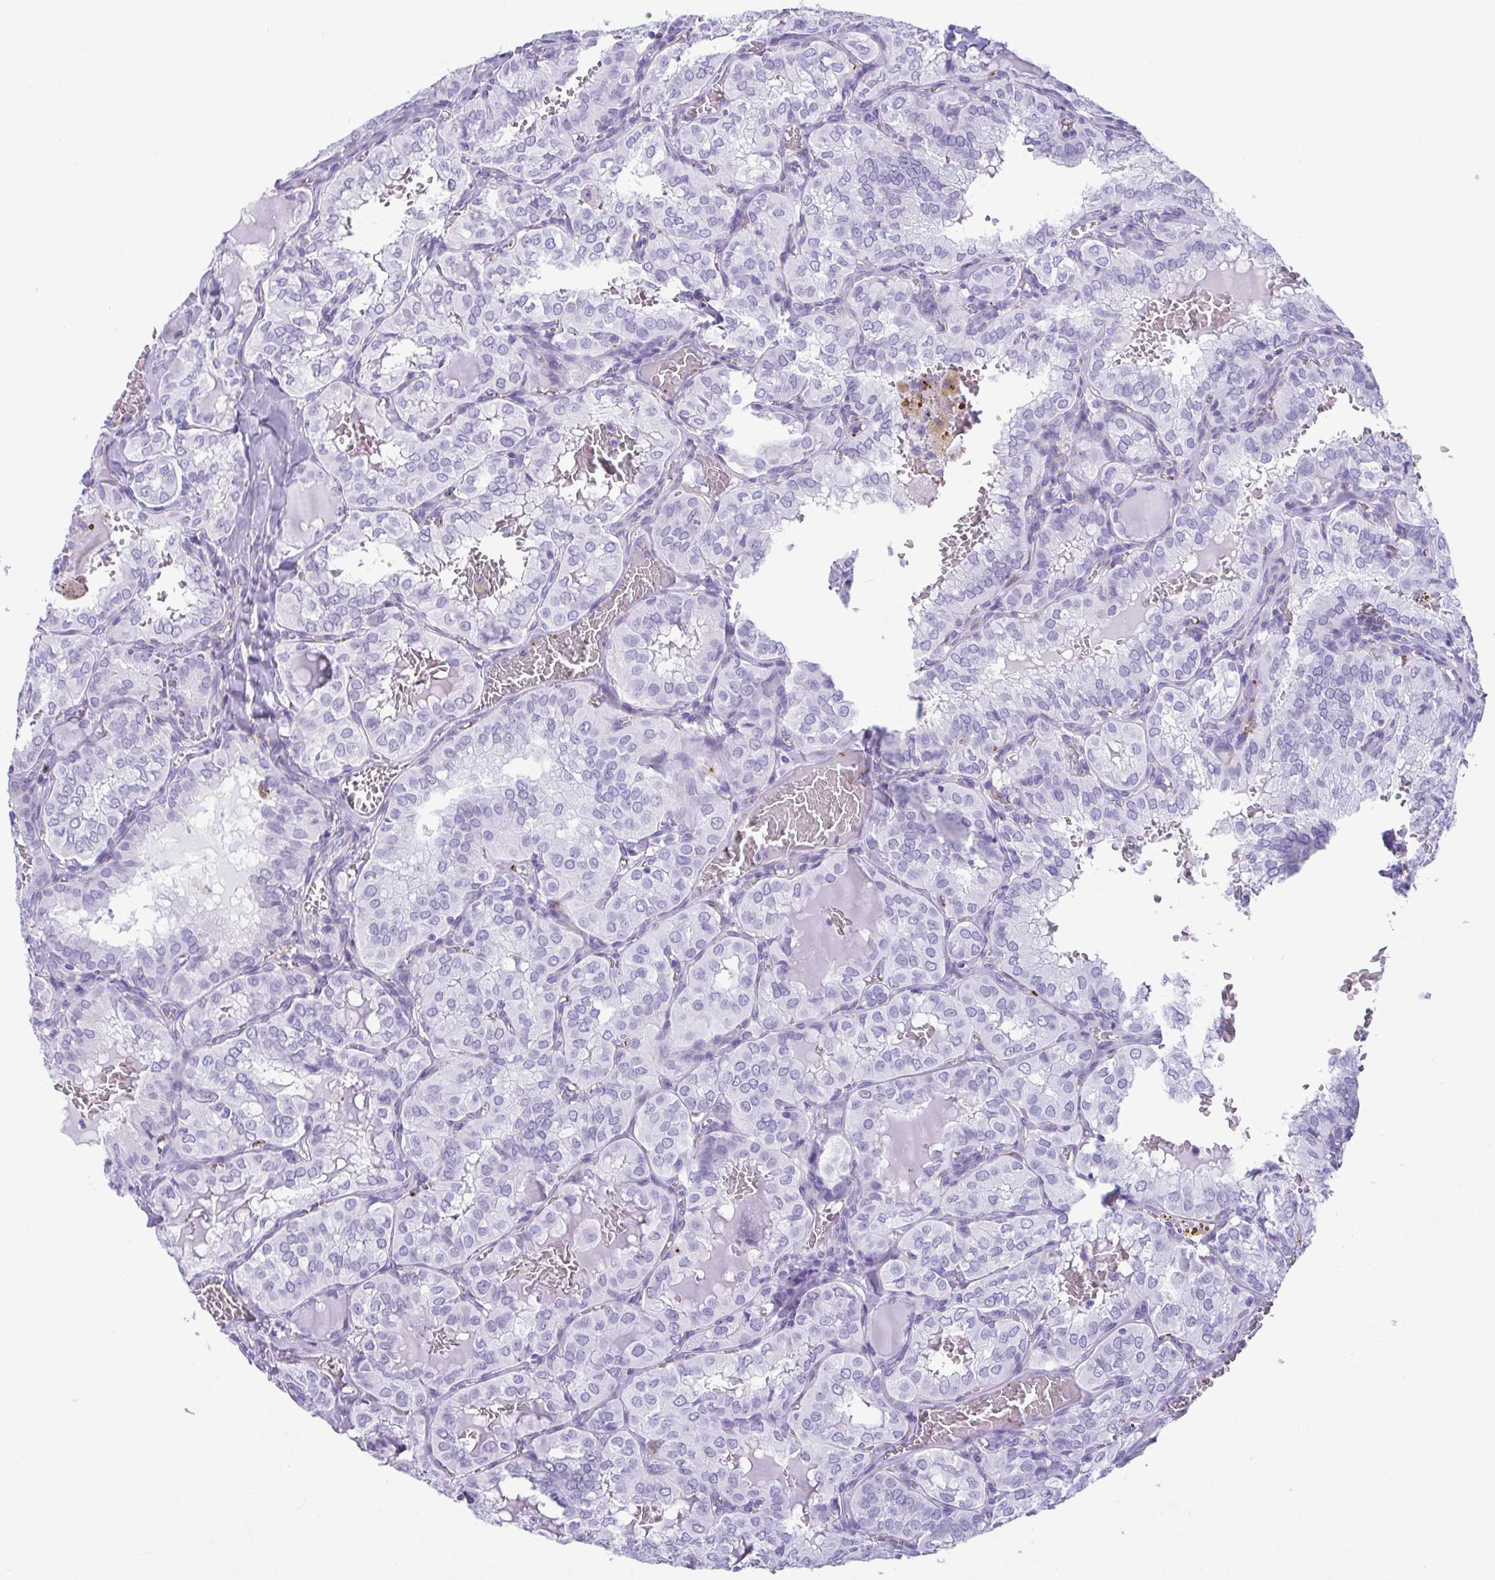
{"staining": {"intensity": "negative", "quantity": "none", "location": "none"}, "tissue": "thyroid cancer", "cell_type": "Tumor cells", "image_type": "cancer", "snomed": [{"axis": "morphology", "description": "Papillary adenocarcinoma, NOS"}, {"axis": "topography", "description": "Thyroid gland"}], "caption": "Tumor cells are negative for brown protein staining in thyroid cancer (papillary adenocarcinoma). The staining was performed using DAB to visualize the protein expression in brown, while the nuclei were stained in blue with hematoxylin (Magnification: 20x).", "gene": "TCEAL3", "patient": {"sex": "male", "age": 20}}